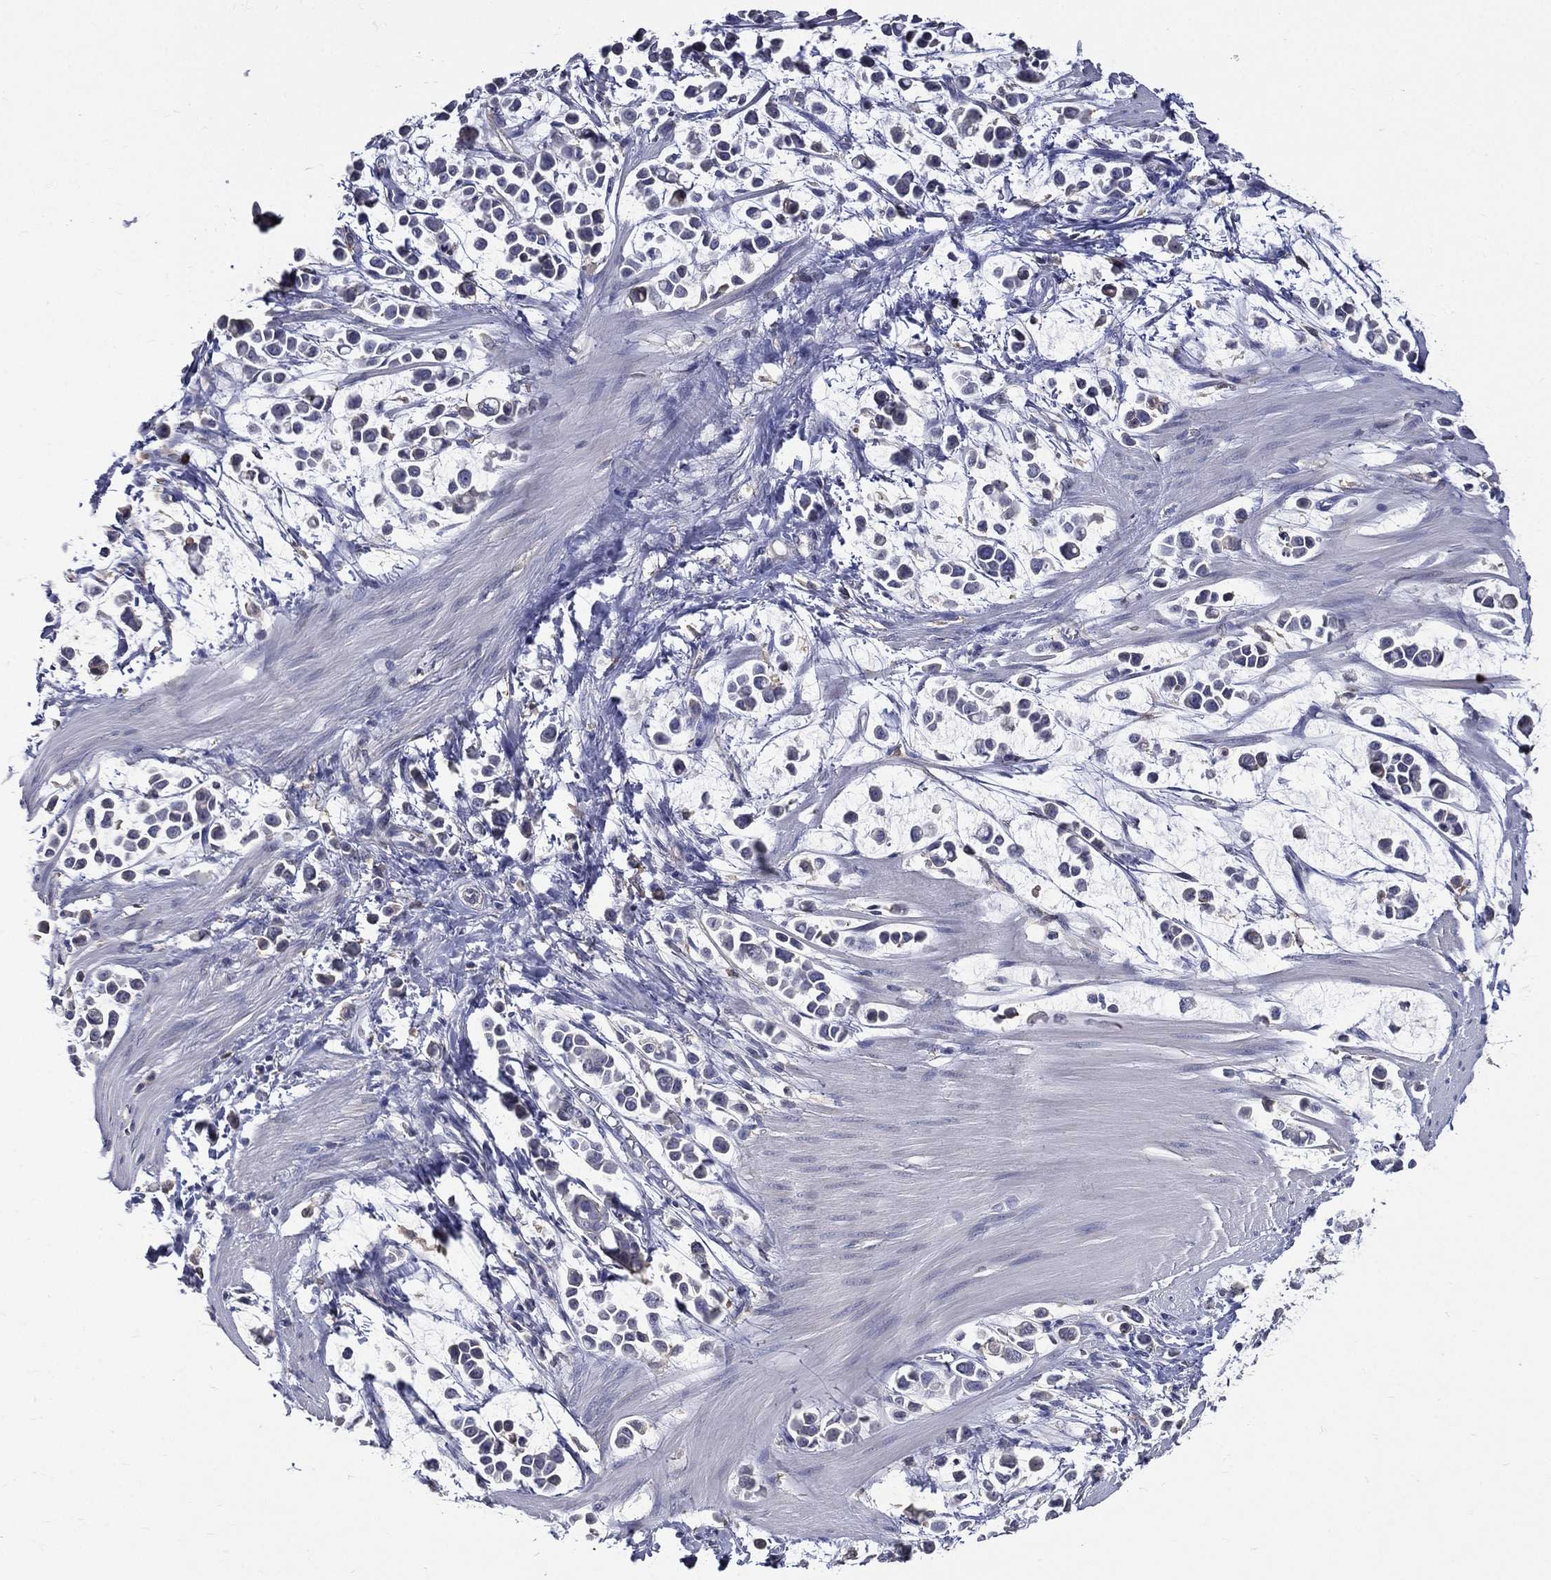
{"staining": {"intensity": "negative", "quantity": "none", "location": "none"}, "tissue": "stomach cancer", "cell_type": "Tumor cells", "image_type": "cancer", "snomed": [{"axis": "morphology", "description": "Adenocarcinoma, NOS"}, {"axis": "topography", "description": "Stomach"}], "caption": "Stomach cancer (adenocarcinoma) was stained to show a protein in brown. There is no significant expression in tumor cells. (DAB IHC, high magnification).", "gene": "GPR171", "patient": {"sex": "male", "age": 82}}